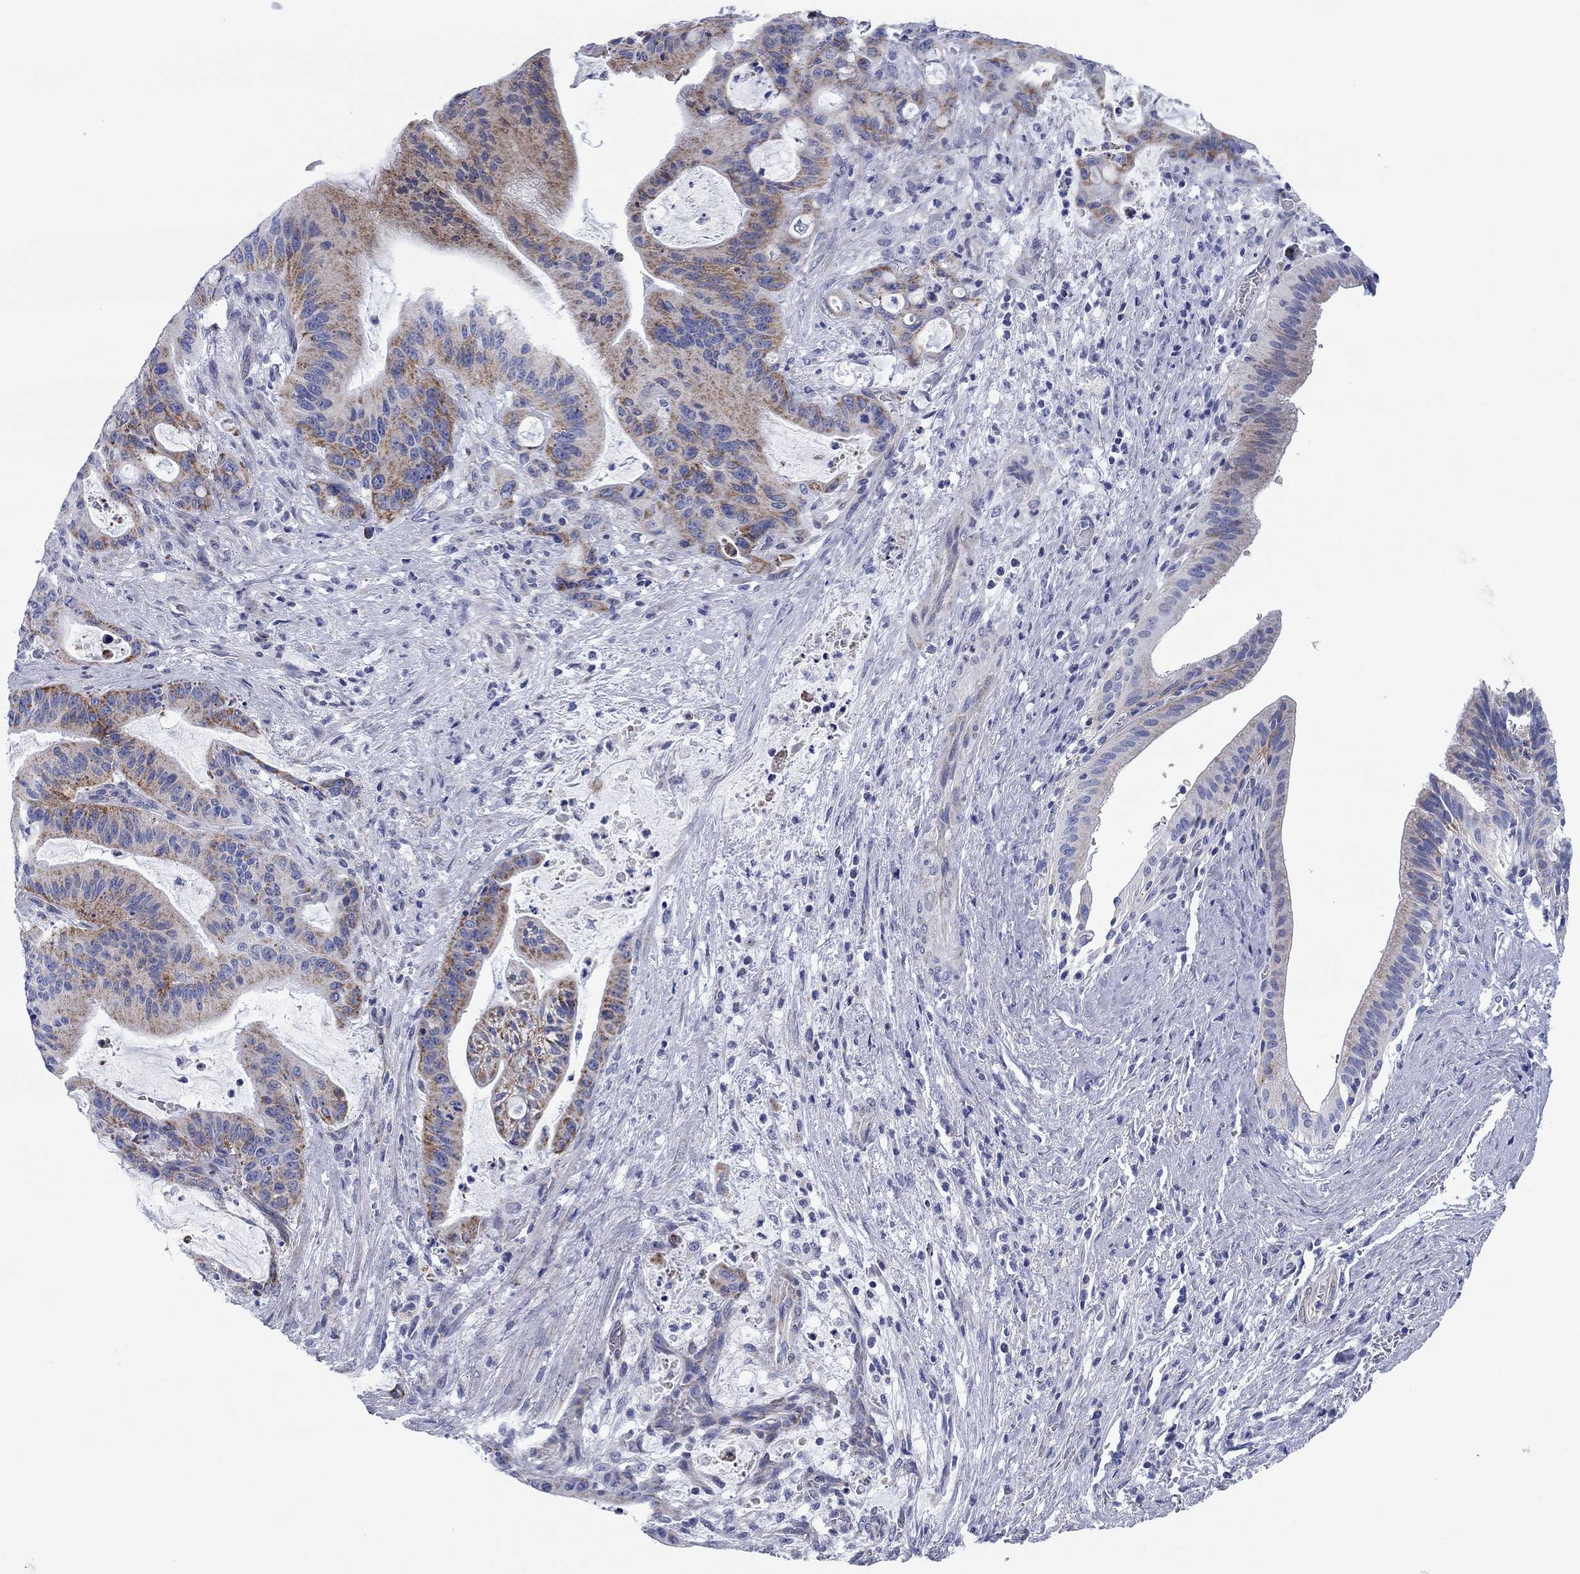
{"staining": {"intensity": "strong", "quantity": "25%-75%", "location": "cytoplasmic/membranous"}, "tissue": "liver cancer", "cell_type": "Tumor cells", "image_type": "cancer", "snomed": [{"axis": "morphology", "description": "Cholangiocarcinoma"}, {"axis": "topography", "description": "Liver"}], "caption": "High-magnification brightfield microscopy of liver cancer (cholangiocarcinoma) stained with DAB (brown) and counterstained with hematoxylin (blue). tumor cells exhibit strong cytoplasmic/membranous positivity is present in approximately25%-75% of cells. (DAB IHC, brown staining for protein, blue staining for nuclei).", "gene": "CHI3L2", "patient": {"sex": "female", "age": 73}}